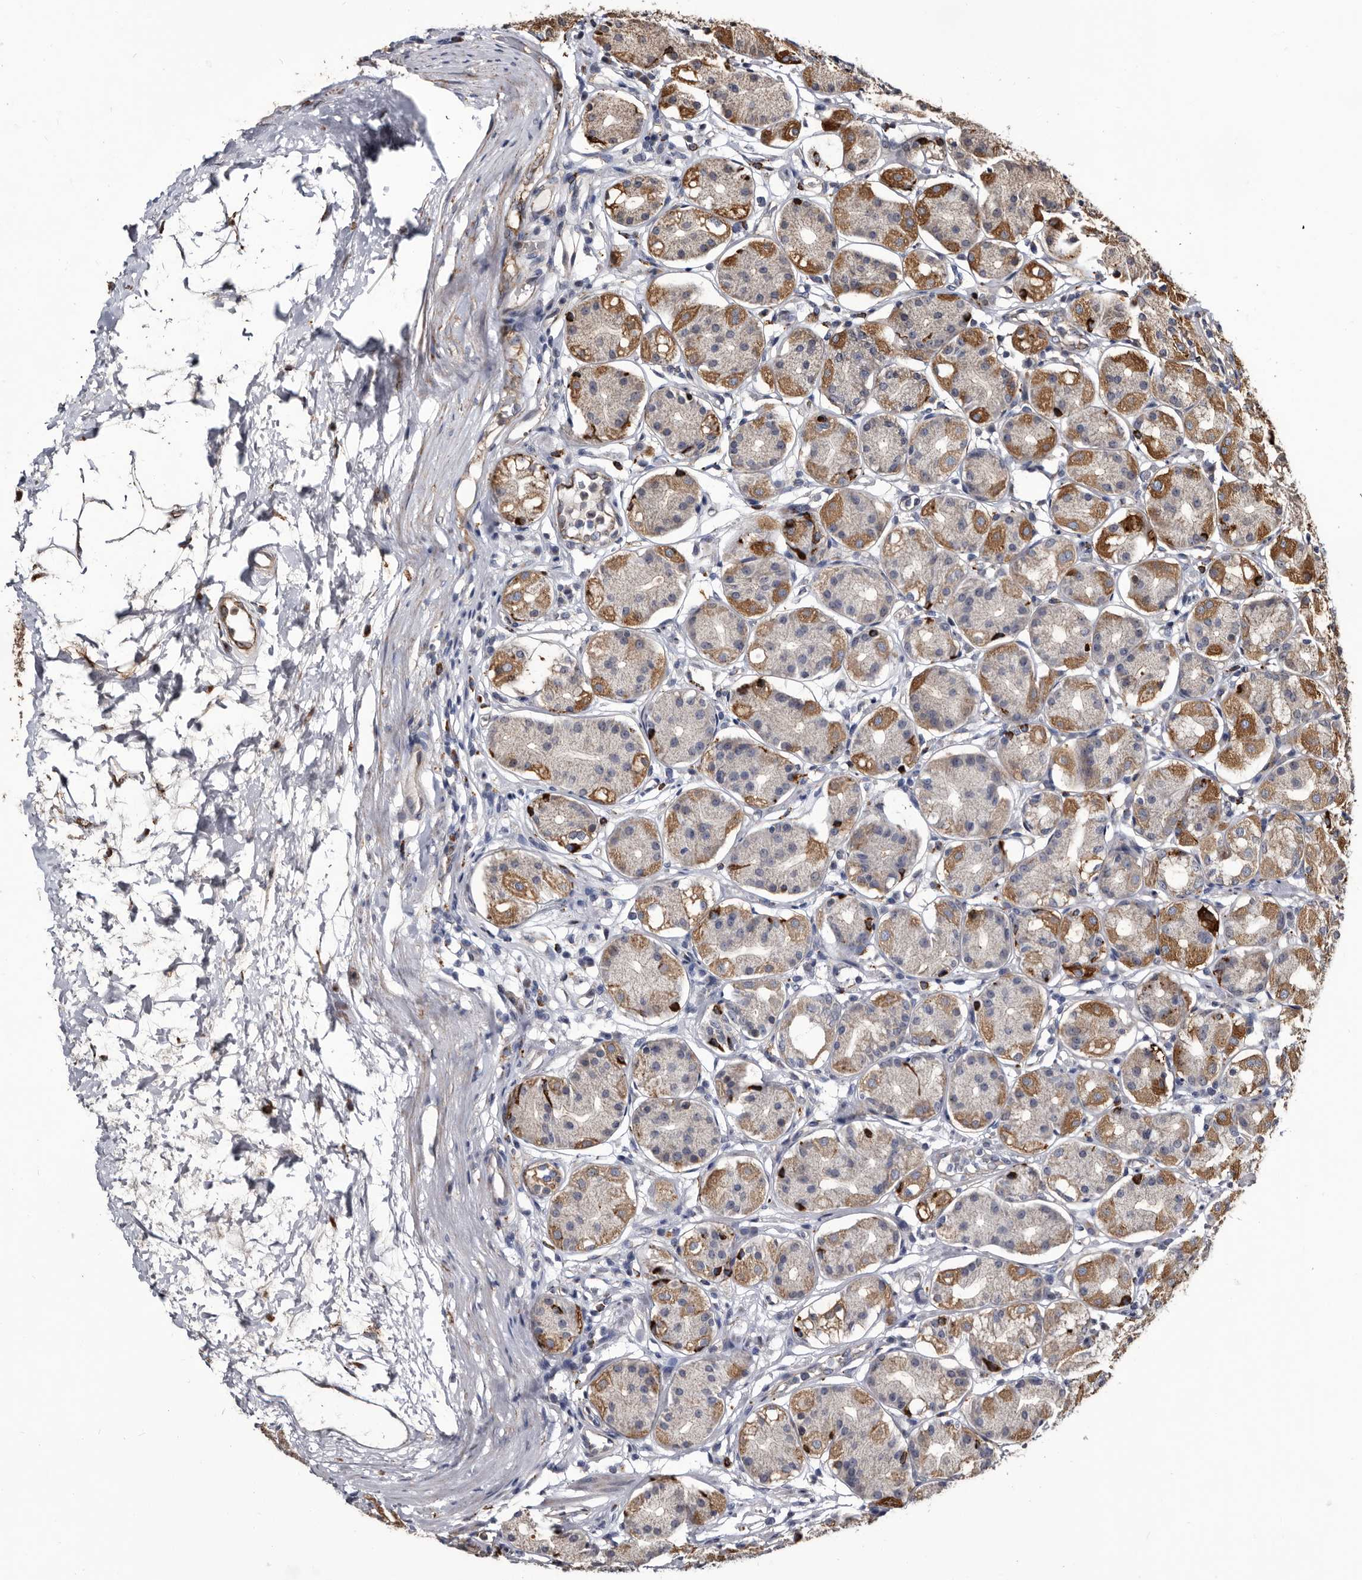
{"staining": {"intensity": "strong", "quantity": "<25%", "location": "cytoplasmic/membranous"}, "tissue": "stomach", "cell_type": "Glandular cells", "image_type": "normal", "snomed": [{"axis": "morphology", "description": "Normal tissue, NOS"}, {"axis": "topography", "description": "Stomach"}, {"axis": "topography", "description": "Stomach, lower"}], "caption": "This histopathology image reveals IHC staining of benign human stomach, with medium strong cytoplasmic/membranous positivity in approximately <25% of glandular cells.", "gene": "CTSA", "patient": {"sex": "female", "age": 56}}